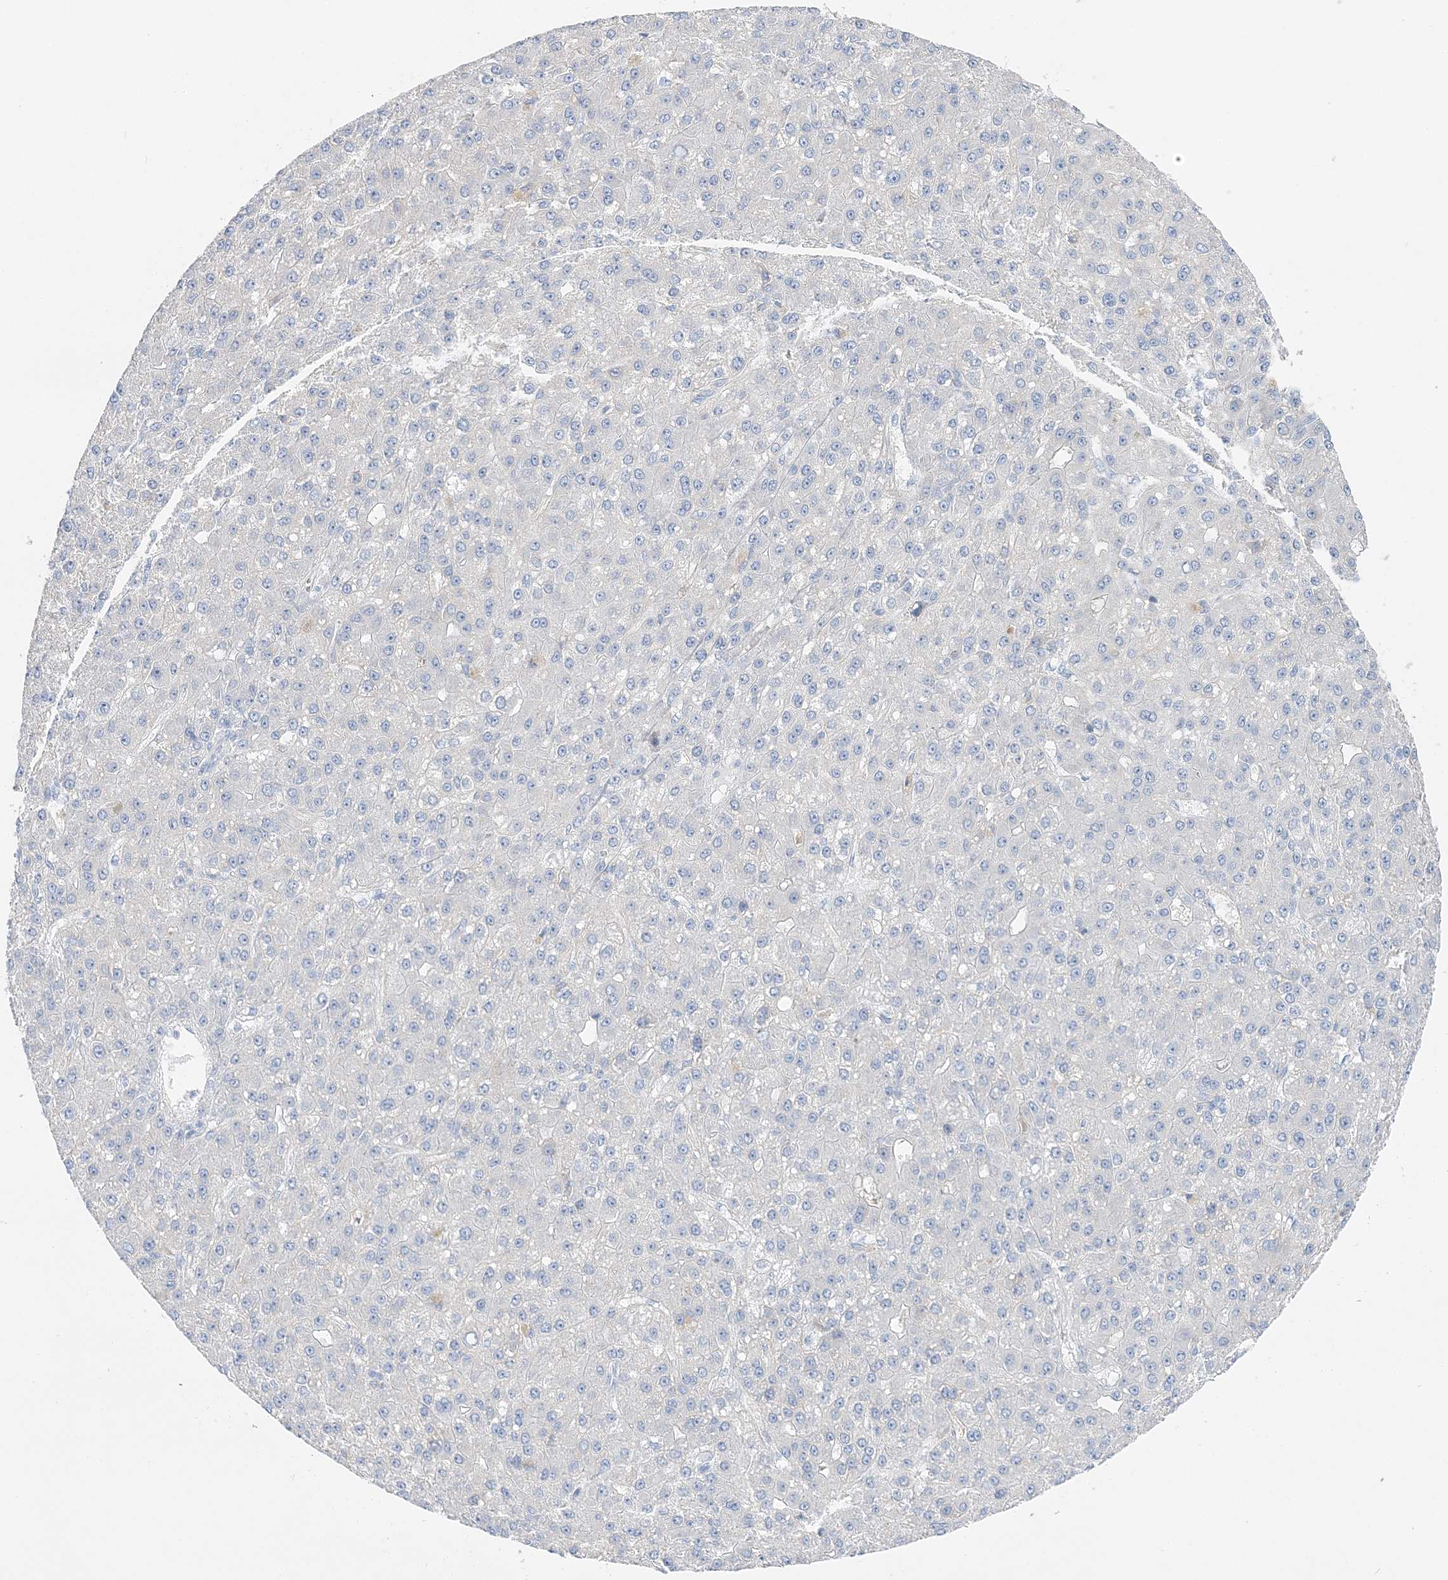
{"staining": {"intensity": "negative", "quantity": "none", "location": "none"}, "tissue": "liver cancer", "cell_type": "Tumor cells", "image_type": "cancer", "snomed": [{"axis": "morphology", "description": "Carcinoma, Hepatocellular, NOS"}, {"axis": "topography", "description": "Liver"}], "caption": "Immunohistochemistry image of neoplastic tissue: liver cancer (hepatocellular carcinoma) stained with DAB (3,3'-diaminobenzidine) shows no significant protein staining in tumor cells.", "gene": "SLC5A6", "patient": {"sex": "male", "age": 67}}